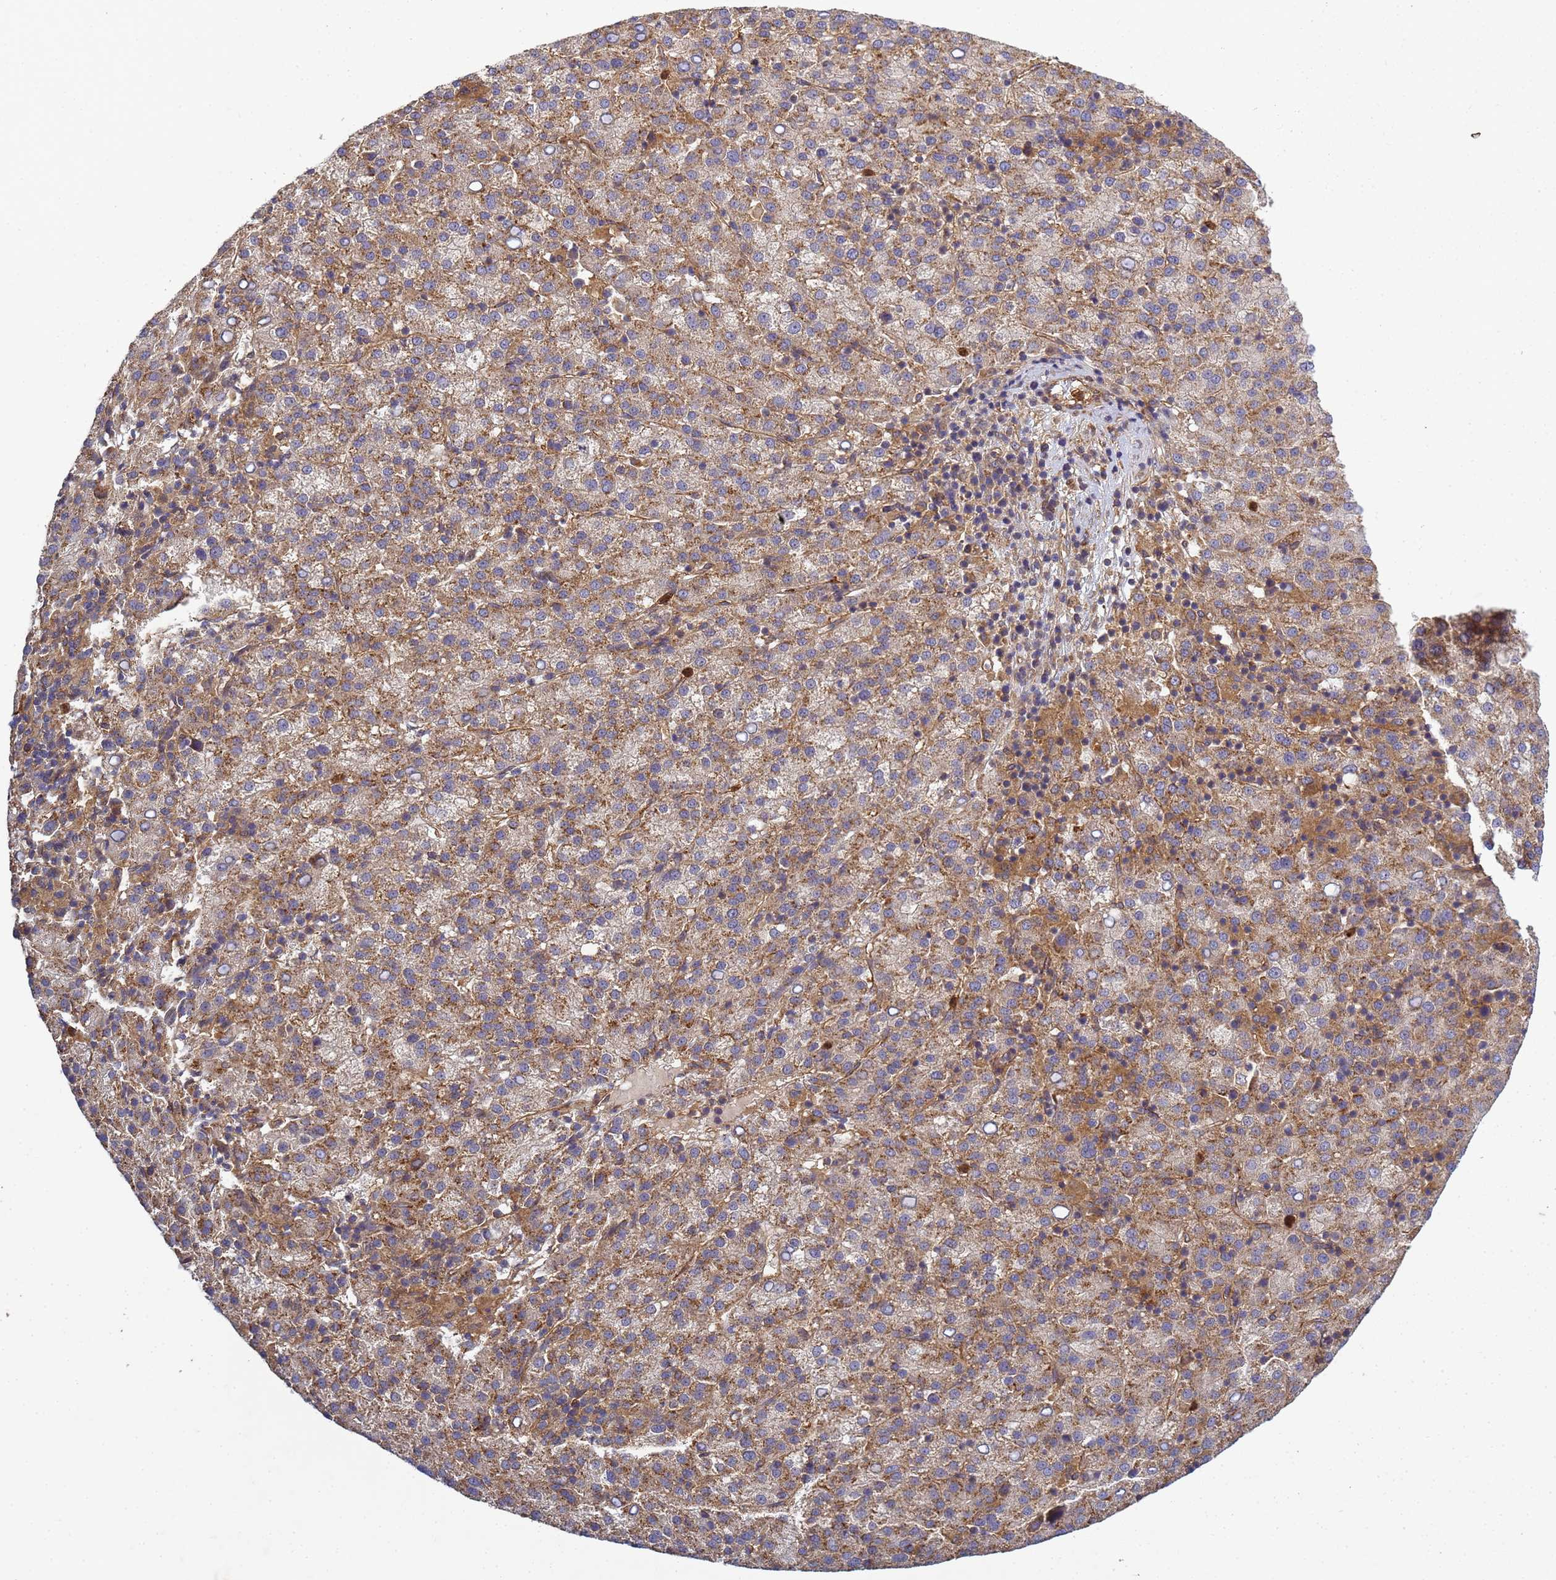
{"staining": {"intensity": "moderate", "quantity": ">75%", "location": "cytoplasmic/membranous"}, "tissue": "liver cancer", "cell_type": "Tumor cells", "image_type": "cancer", "snomed": [{"axis": "morphology", "description": "Carcinoma, Hepatocellular, NOS"}, {"axis": "topography", "description": "Liver"}], "caption": "Protein staining shows moderate cytoplasmic/membranous positivity in about >75% of tumor cells in hepatocellular carcinoma (liver).", "gene": "C8orf34", "patient": {"sex": "female", "age": 58}}